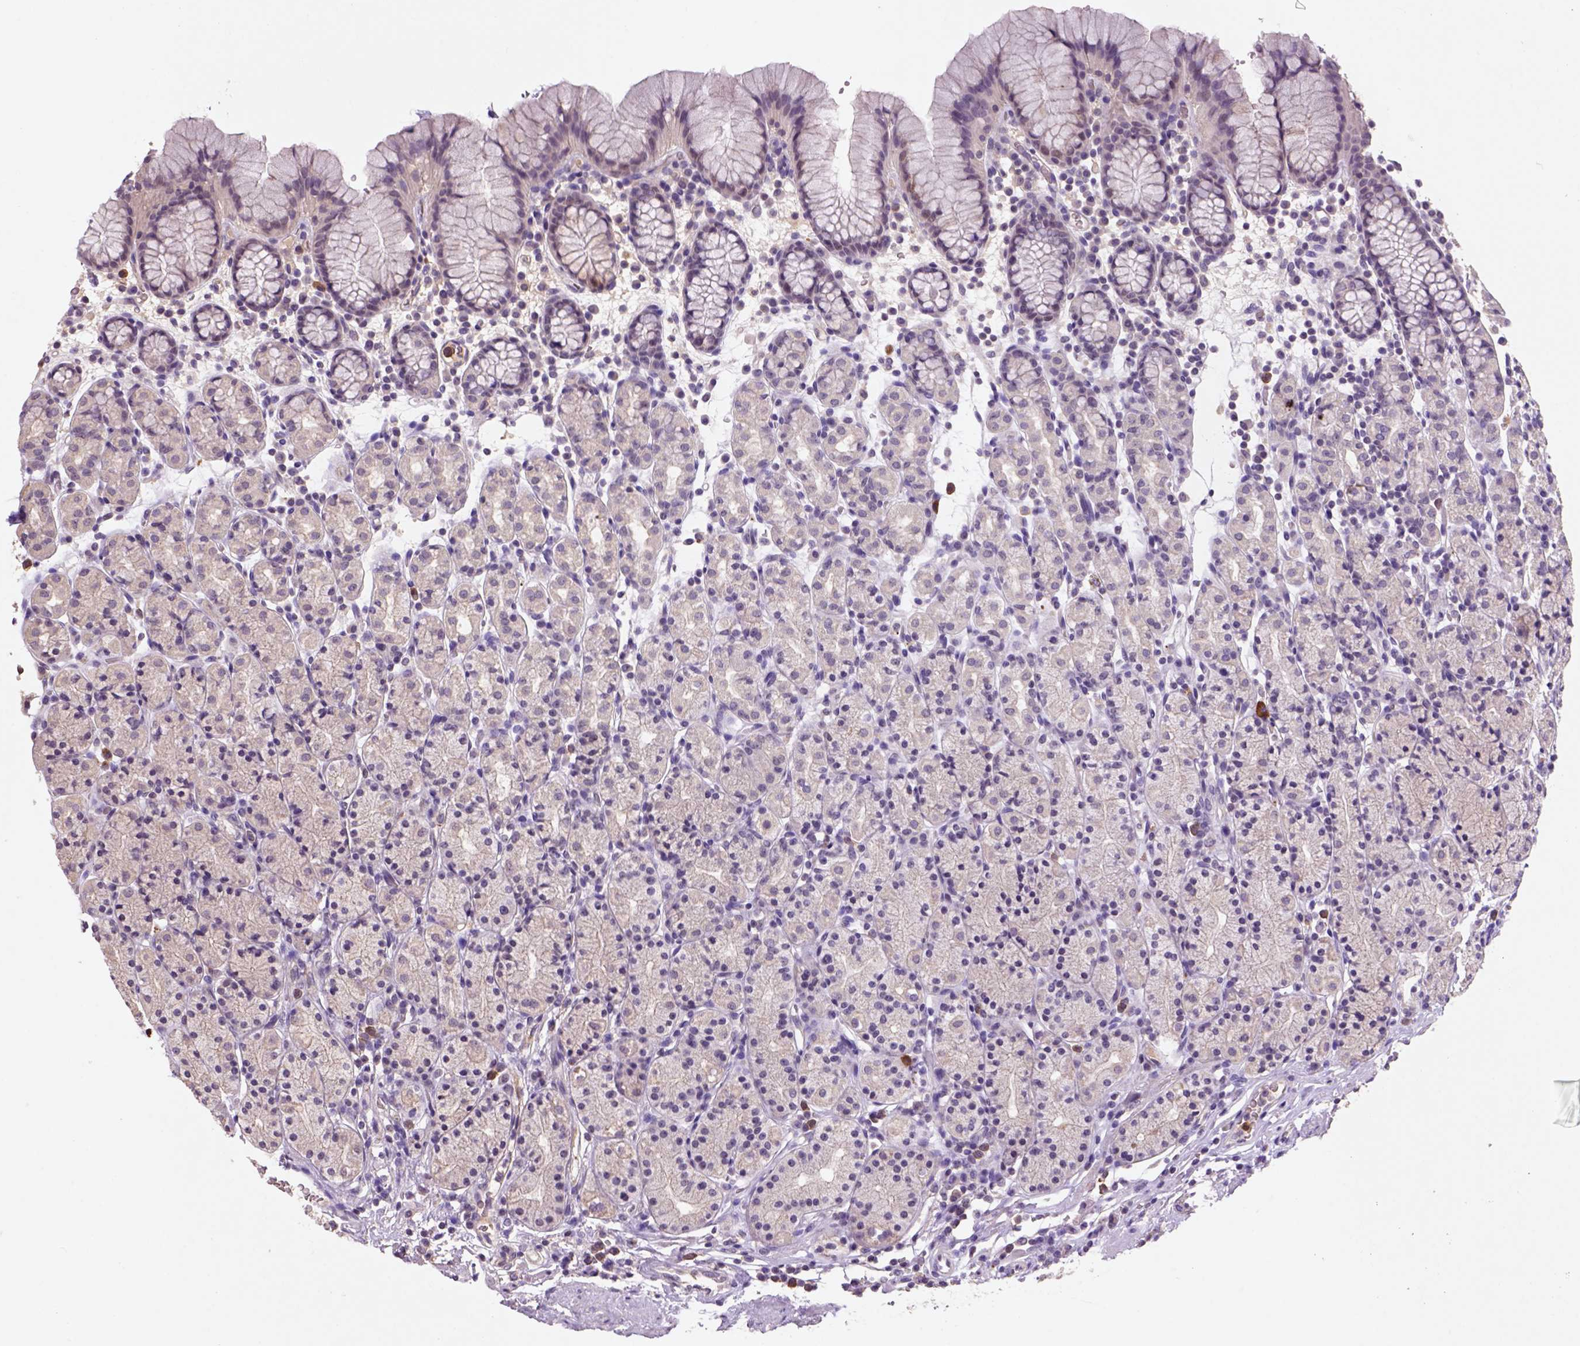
{"staining": {"intensity": "weak", "quantity": "25%-75%", "location": "cytoplasmic/membranous,nuclear"}, "tissue": "stomach", "cell_type": "Glandular cells", "image_type": "normal", "snomed": [{"axis": "morphology", "description": "Normal tissue, NOS"}, {"axis": "topography", "description": "Stomach, upper"}, {"axis": "topography", "description": "Stomach"}], "caption": "Weak cytoplasmic/membranous,nuclear protein expression is seen in approximately 25%-75% of glandular cells in stomach.", "gene": "SCML4", "patient": {"sex": "male", "age": 62}}